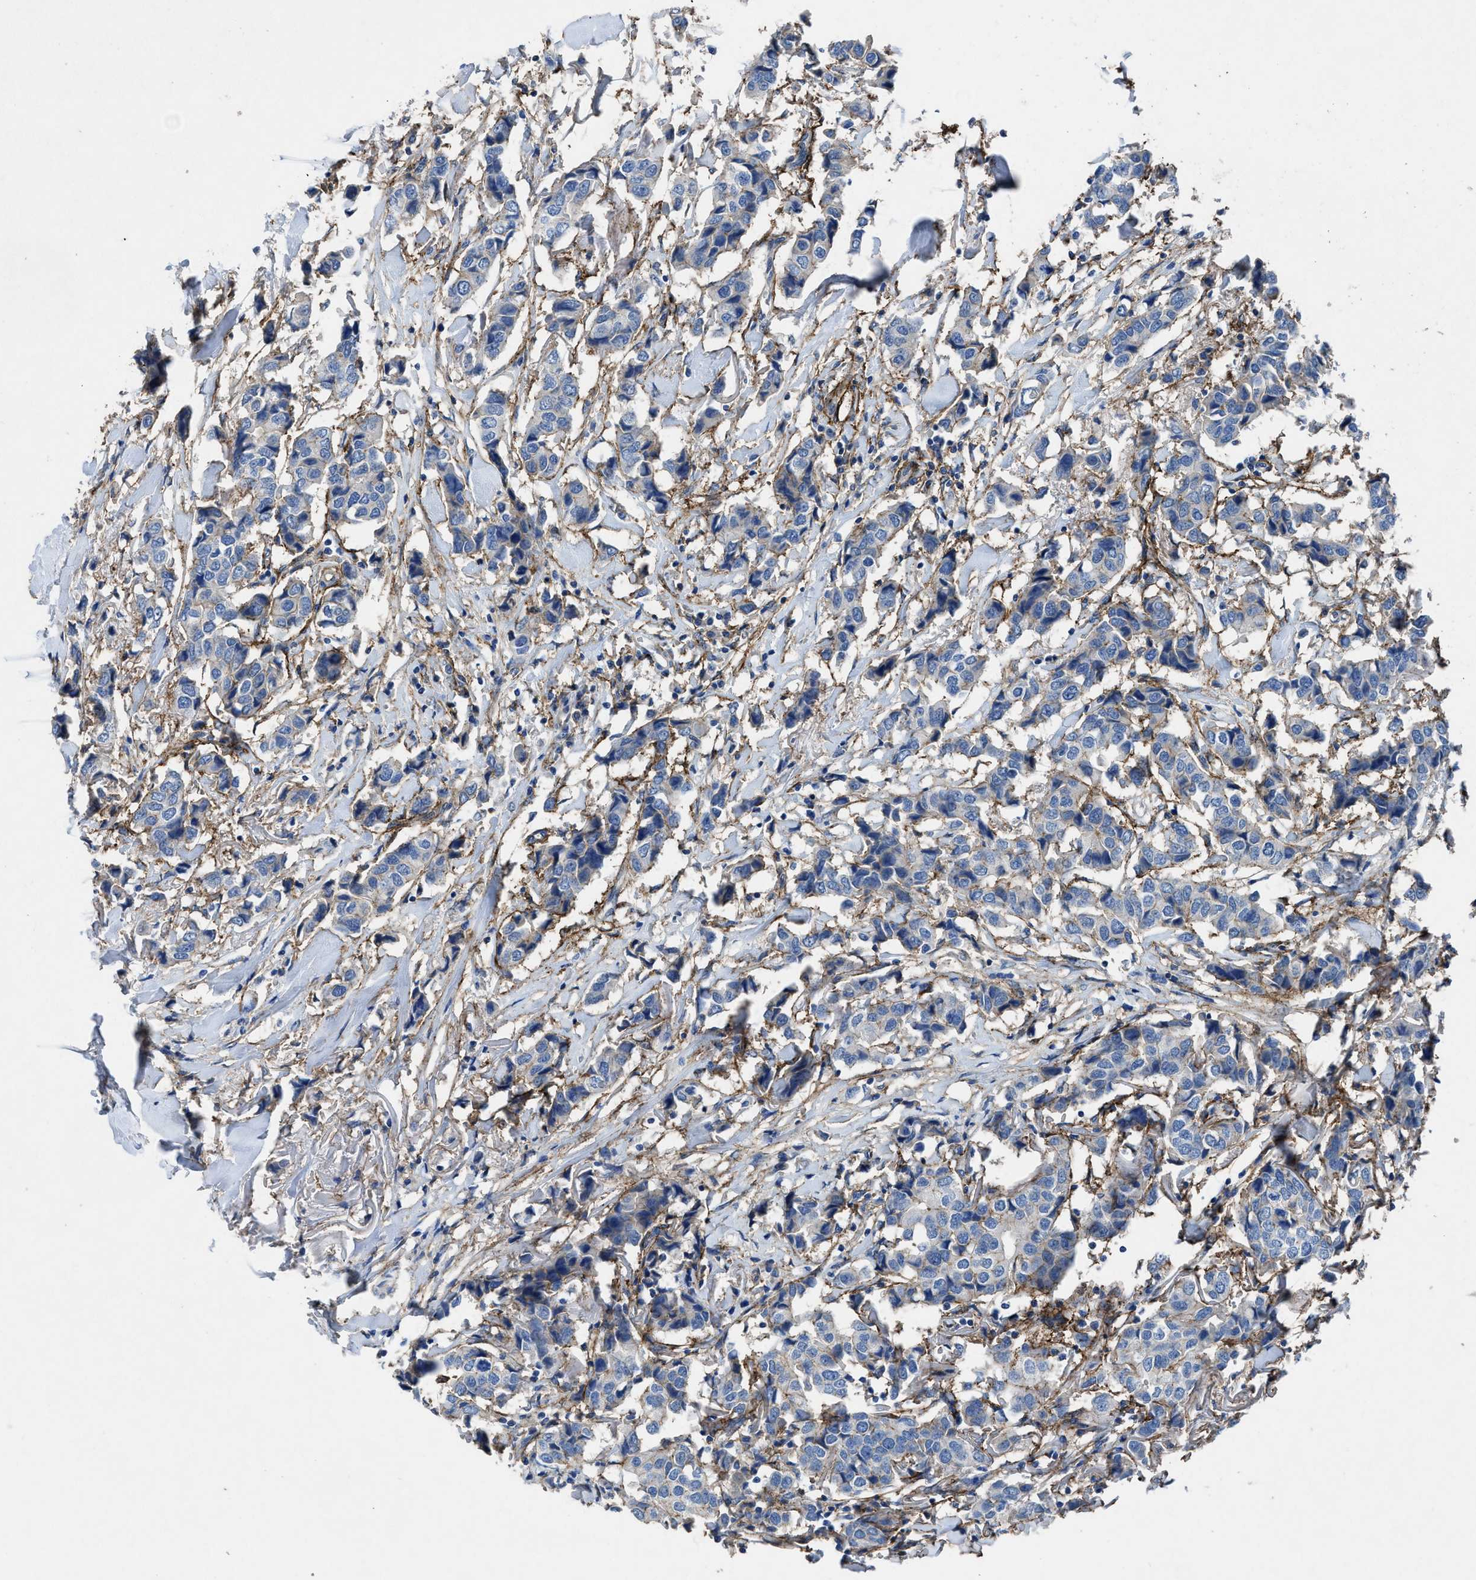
{"staining": {"intensity": "negative", "quantity": "none", "location": "none"}, "tissue": "breast cancer", "cell_type": "Tumor cells", "image_type": "cancer", "snomed": [{"axis": "morphology", "description": "Duct carcinoma"}, {"axis": "topography", "description": "Breast"}], "caption": "The immunohistochemistry (IHC) micrograph has no significant expression in tumor cells of breast cancer (invasive ductal carcinoma) tissue.", "gene": "PTGFRN", "patient": {"sex": "female", "age": 80}}